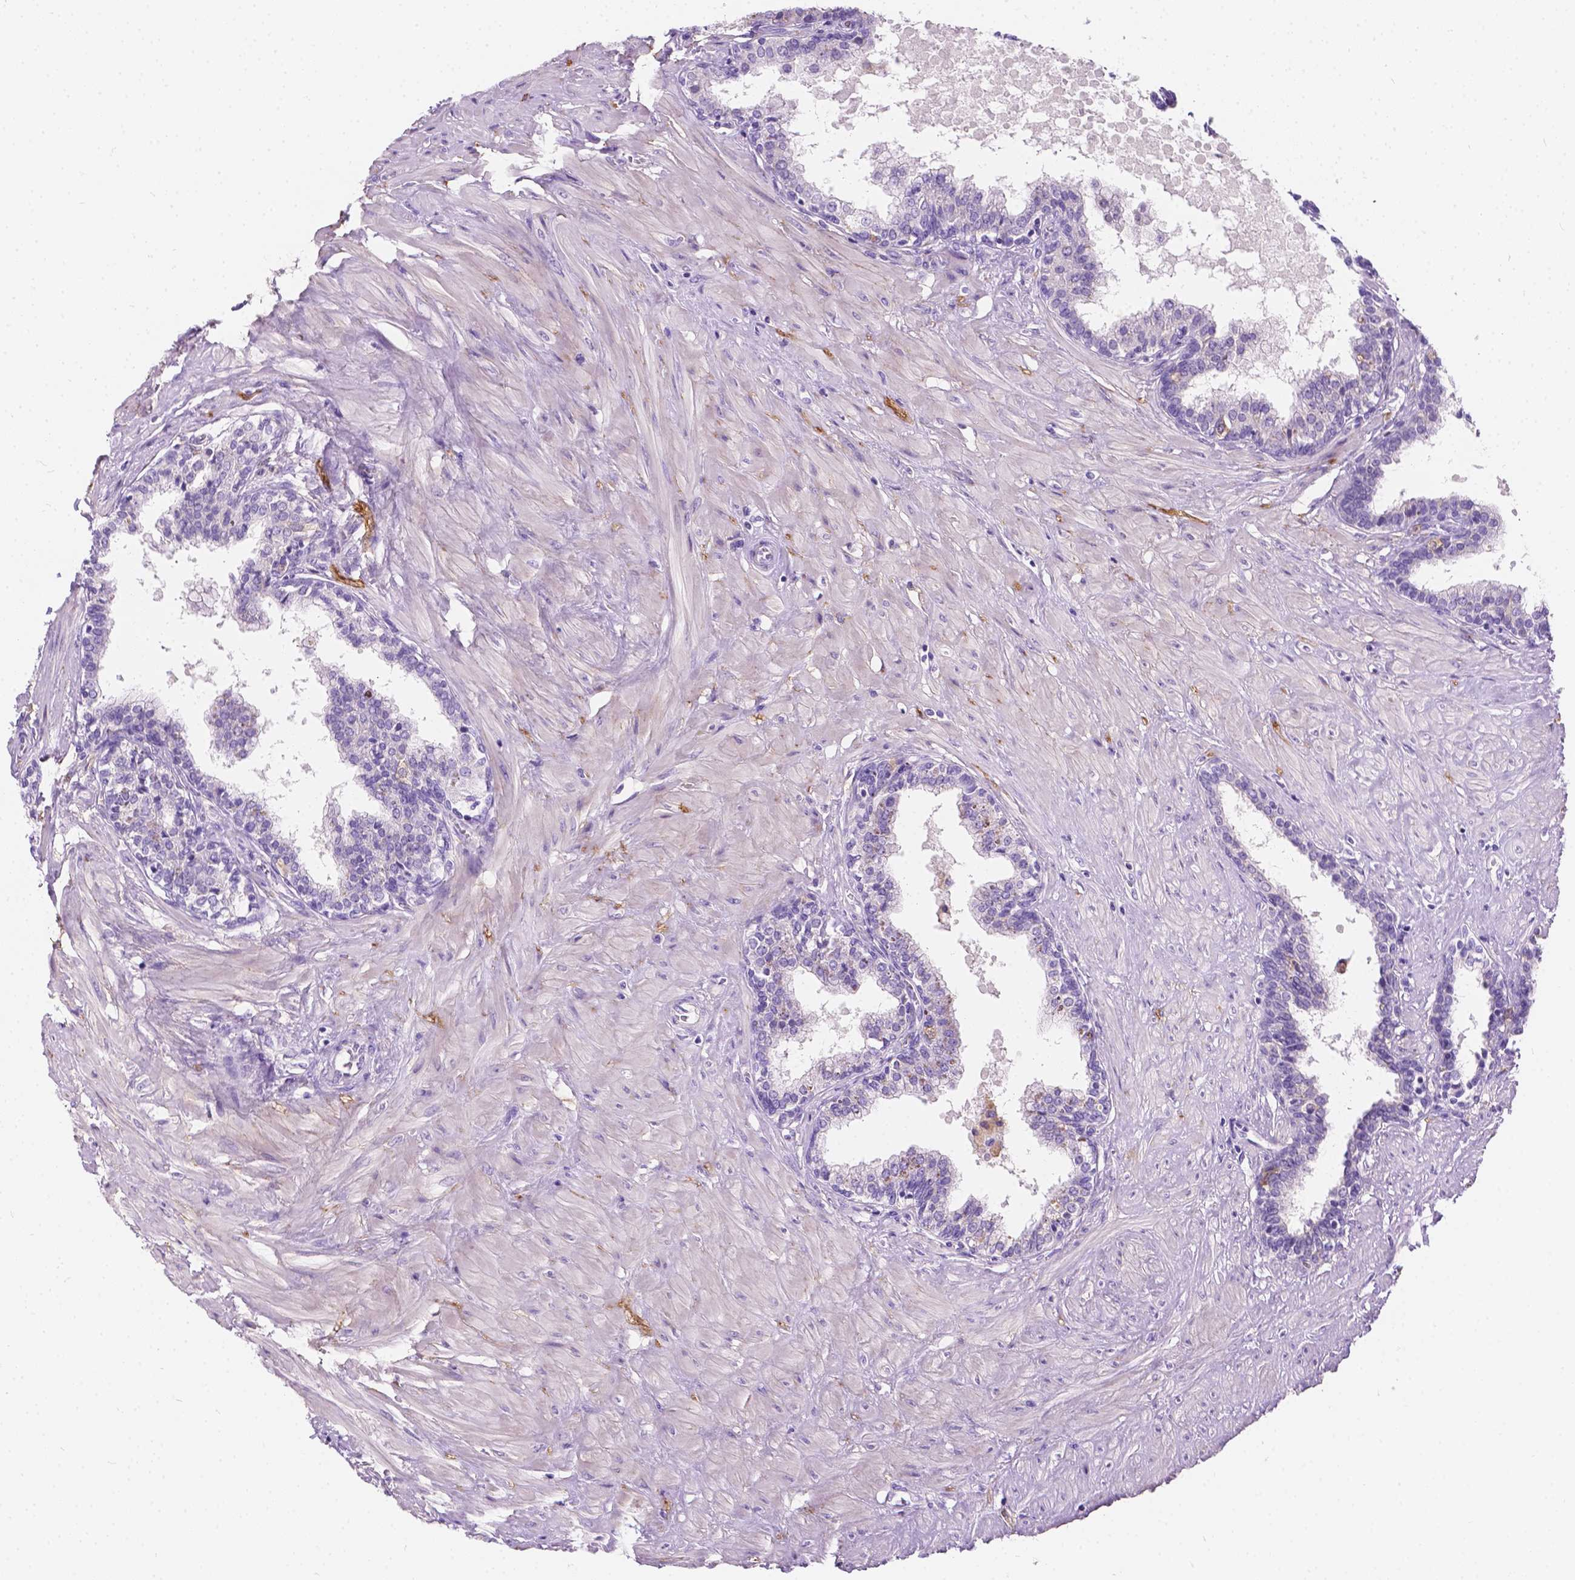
{"staining": {"intensity": "negative", "quantity": "none", "location": "none"}, "tissue": "prostate", "cell_type": "Glandular cells", "image_type": "normal", "snomed": [{"axis": "morphology", "description": "Normal tissue, NOS"}, {"axis": "topography", "description": "Prostate"}], "caption": "Prostate was stained to show a protein in brown. There is no significant staining in glandular cells. (Brightfield microscopy of DAB (3,3'-diaminobenzidine) immunohistochemistry at high magnification).", "gene": "GNAO1", "patient": {"sex": "male", "age": 55}}